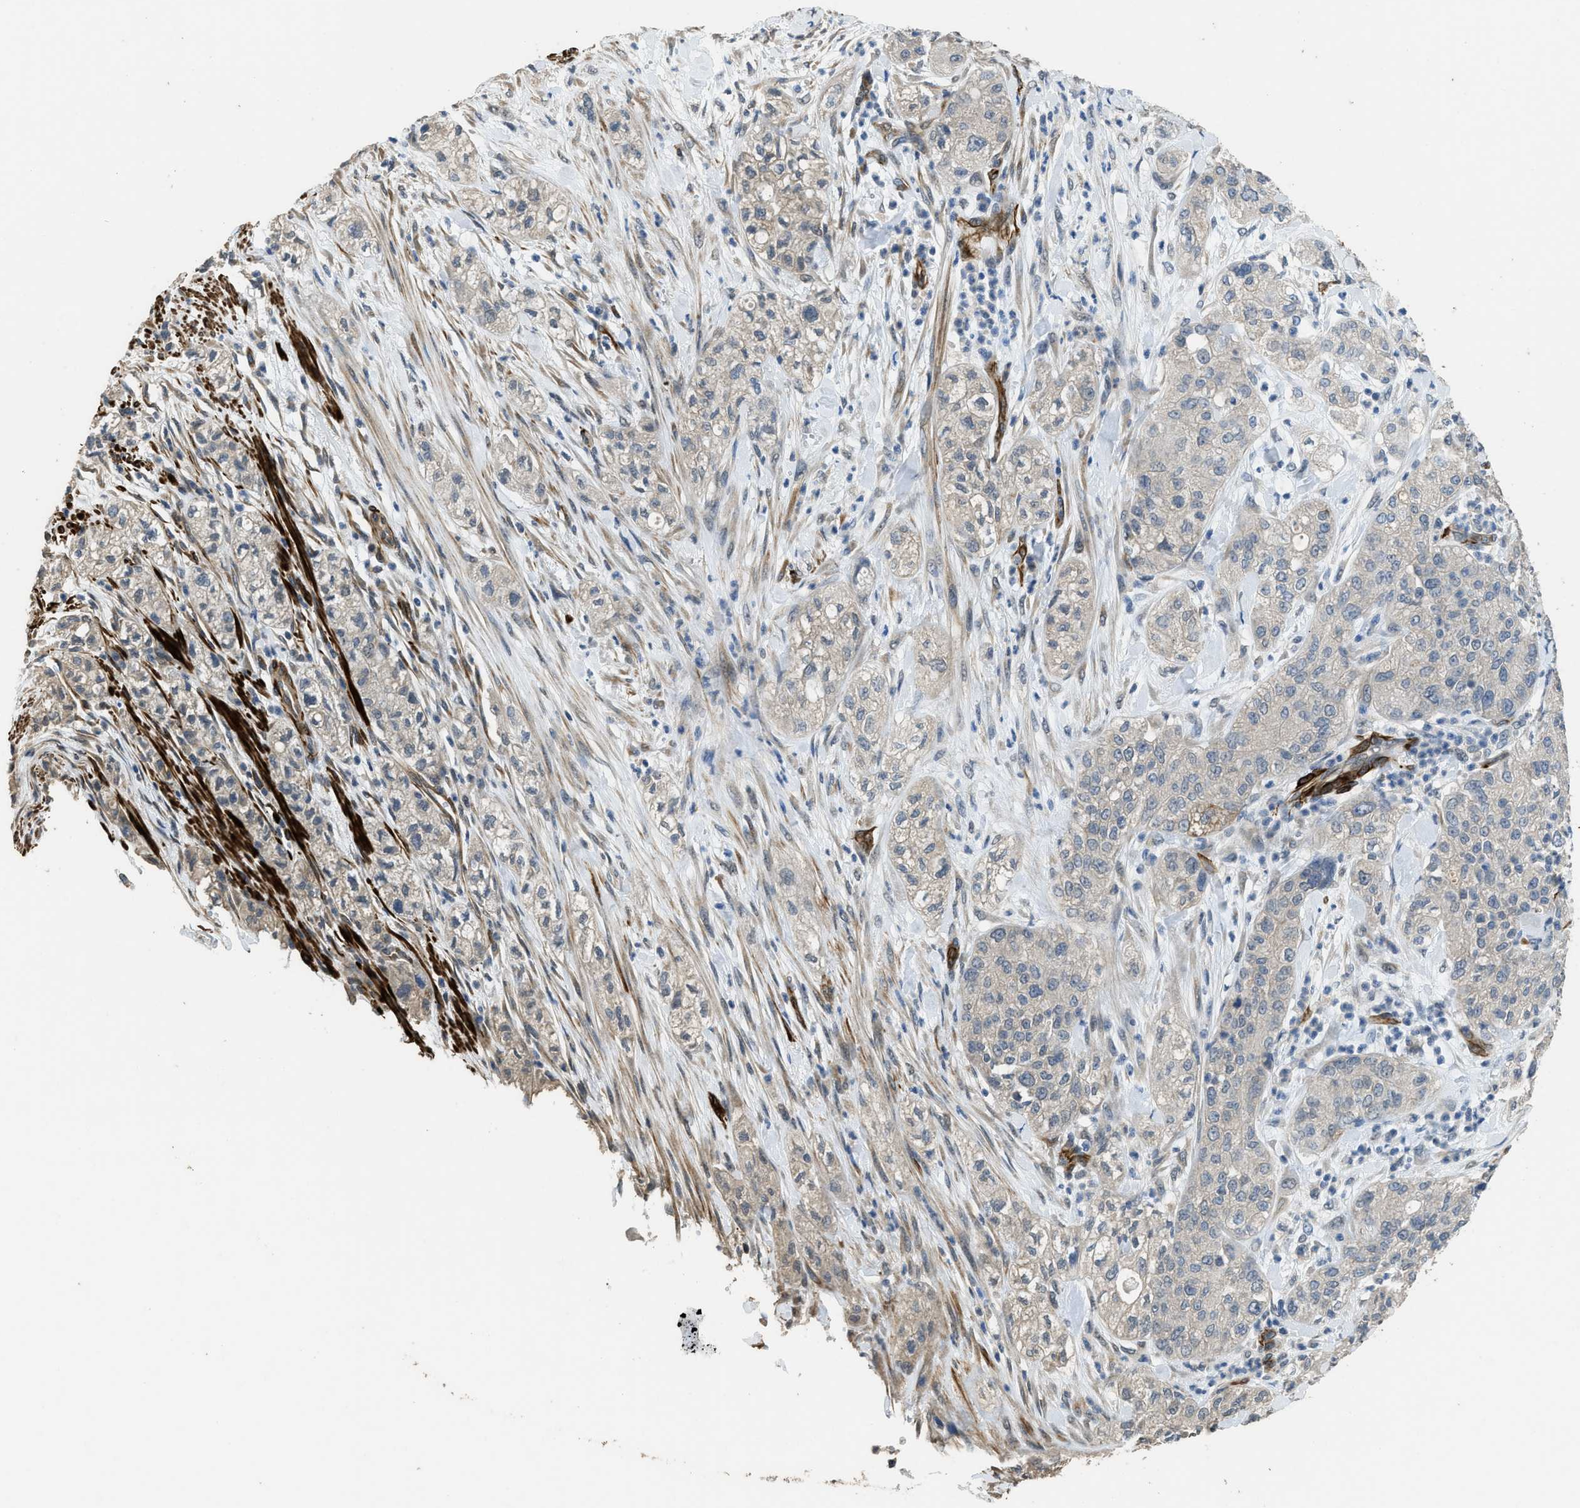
{"staining": {"intensity": "weak", "quantity": "<25%", "location": "cytoplasmic/membranous"}, "tissue": "pancreatic cancer", "cell_type": "Tumor cells", "image_type": "cancer", "snomed": [{"axis": "morphology", "description": "Adenocarcinoma, NOS"}, {"axis": "topography", "description": "Pancreas"}], "caption": "Immunohistochemistry image of human adenocarcinoma (pancreatic) stained for a protein (brown), which displays no positivity in tumor cells. (DAB (3,3'-diaminobenzidine) immunohistochemistry with hematoxylin counter stain).", "gene": "SYNM", "patient": {"sex": "female", "age": 78}}